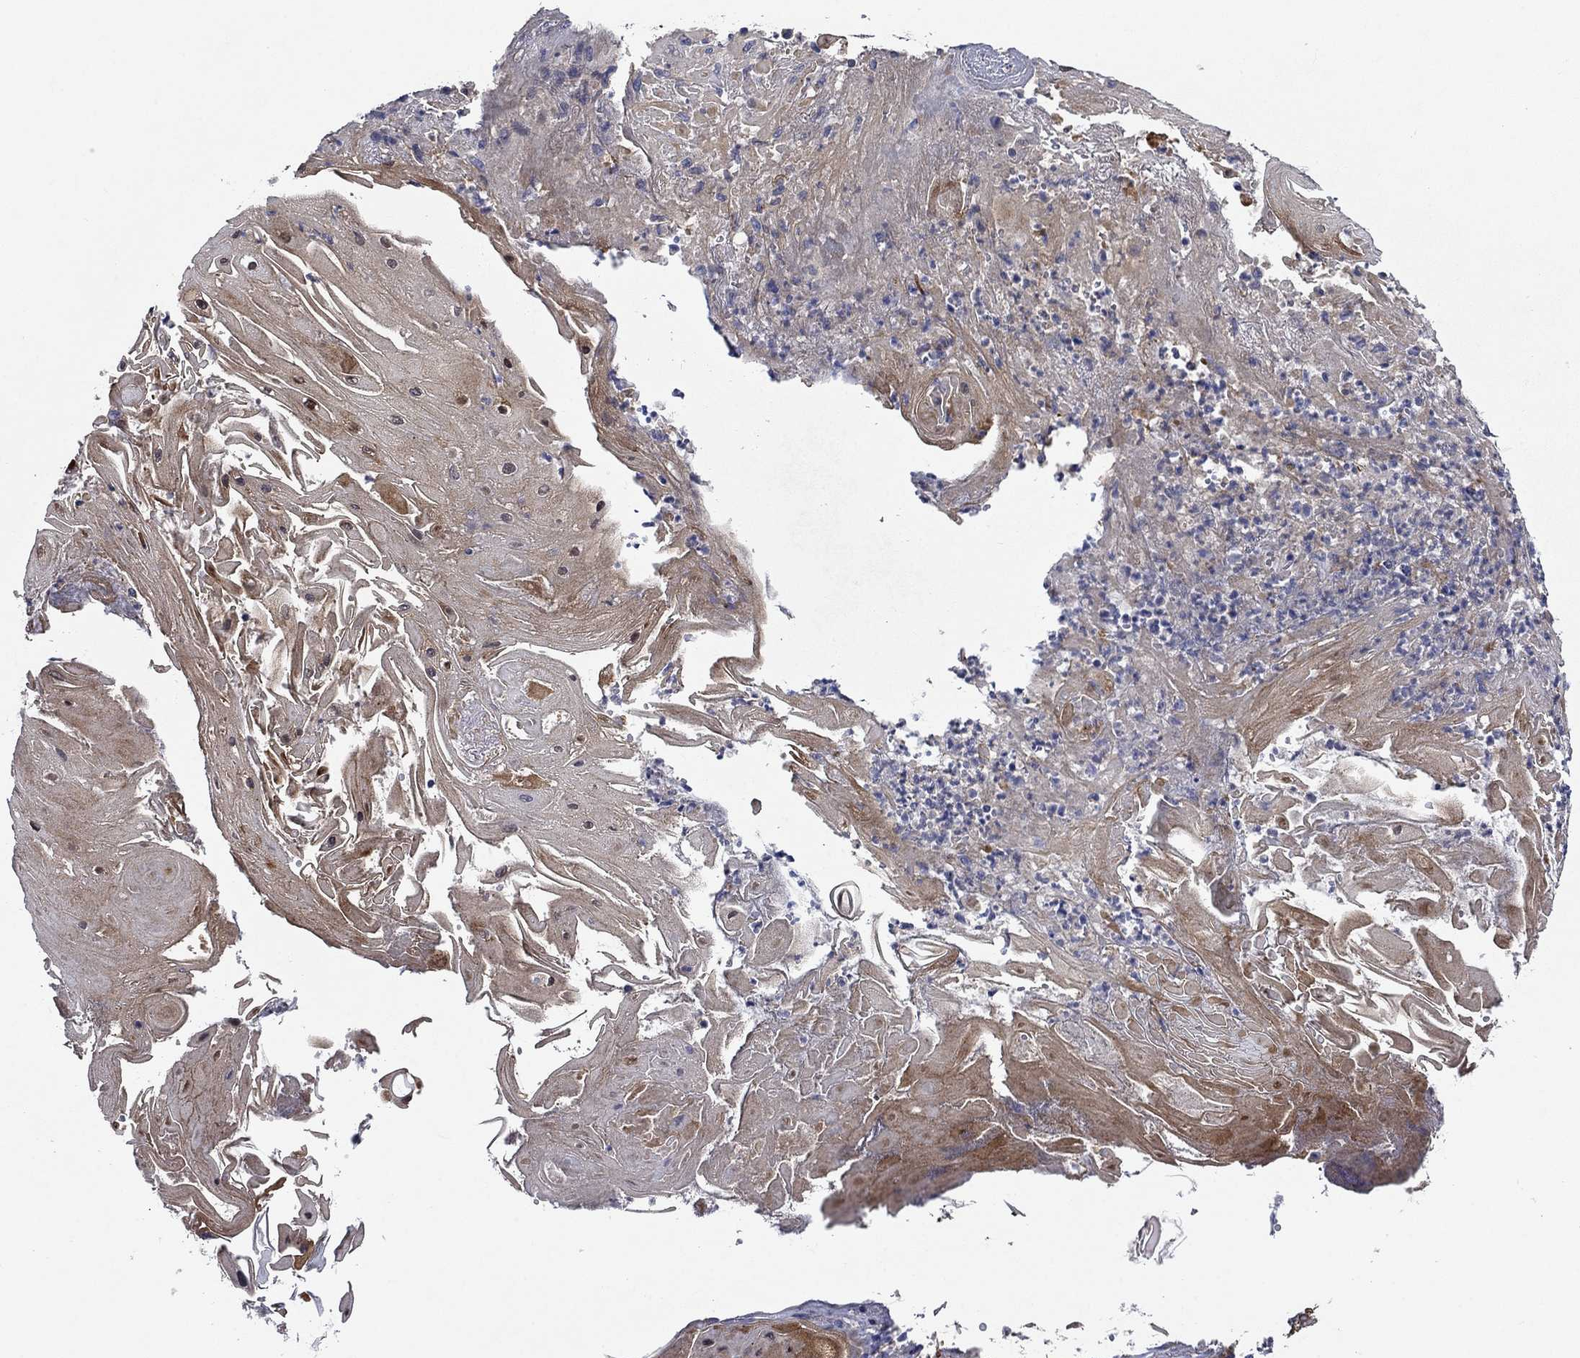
{"staining": {"intensity": "negative", "quantity": "none", "location": "none"}, "tissue": "skin cancer", "cell_type": "Tumor cells", "image_type": "cancer", "snomed": [{"axis": "morphology", "description": "Squamous cell carcinoma, NOS"}, {"axis": "topography", "description": "Skin"}], "caption": "This is a micrograph of IHC staining of squamous cell carcinoma (skin), which shows no staining in tumor cells.", "gene": "SULT2B1", "patient": {"sex": "male", "age": 62}}